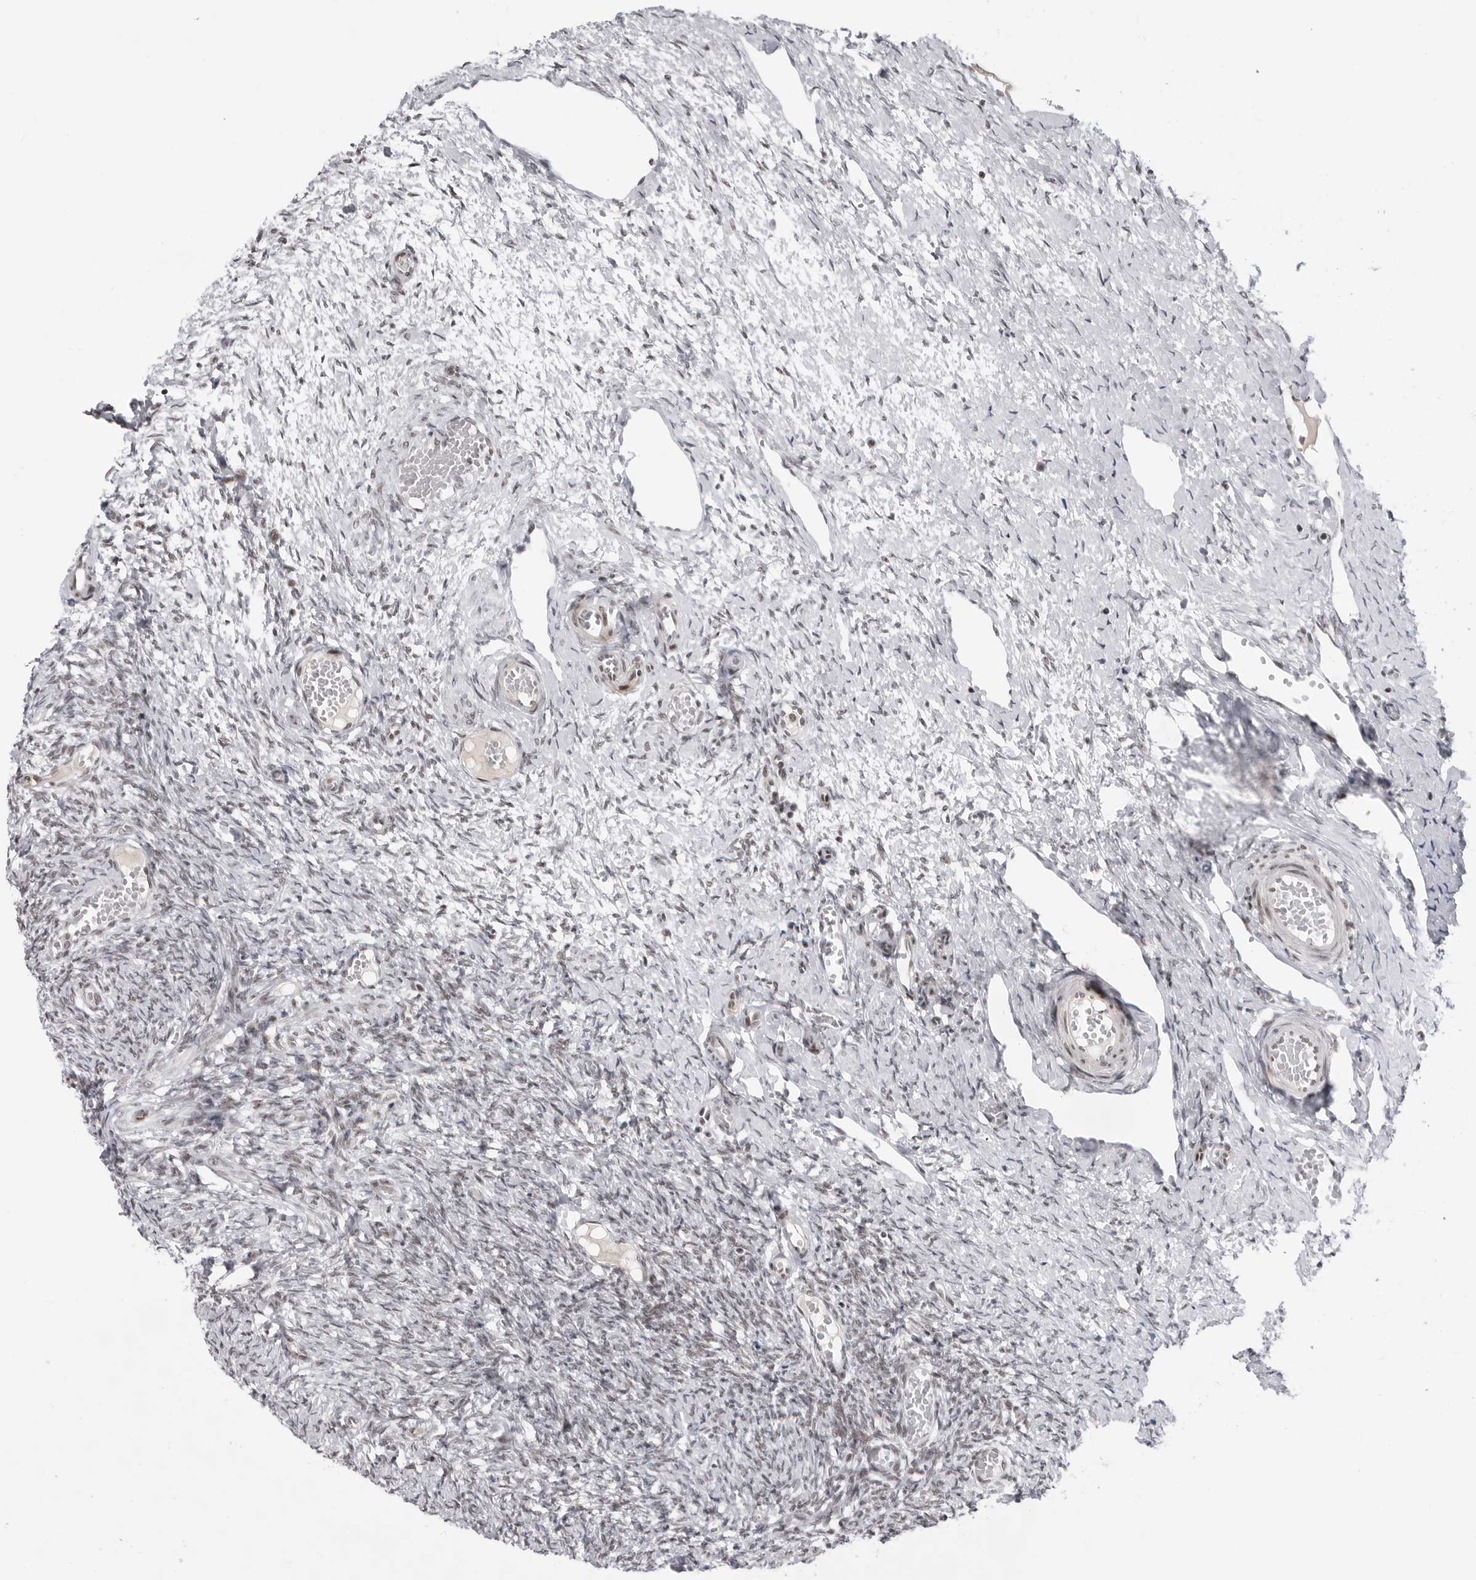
{"staining": {"intensity": "weak", "quantity": "<25%", "location": "nuclear"}, "tissue": "ovary", "cell_type": "Ovarian stroma cells", "image_type": "normal", "snomed": [{"axis": "morphology", "description": "Adenocarcinoma, NOS"}, {"axis": "topography", "description": "Endometrium"}], "caption": "The histopathology image reveals no staining of ovarian stroma cells in unremarkable ovary.", "gene": "TRIM66", "patient": {"sex": "female", "age": 32}}